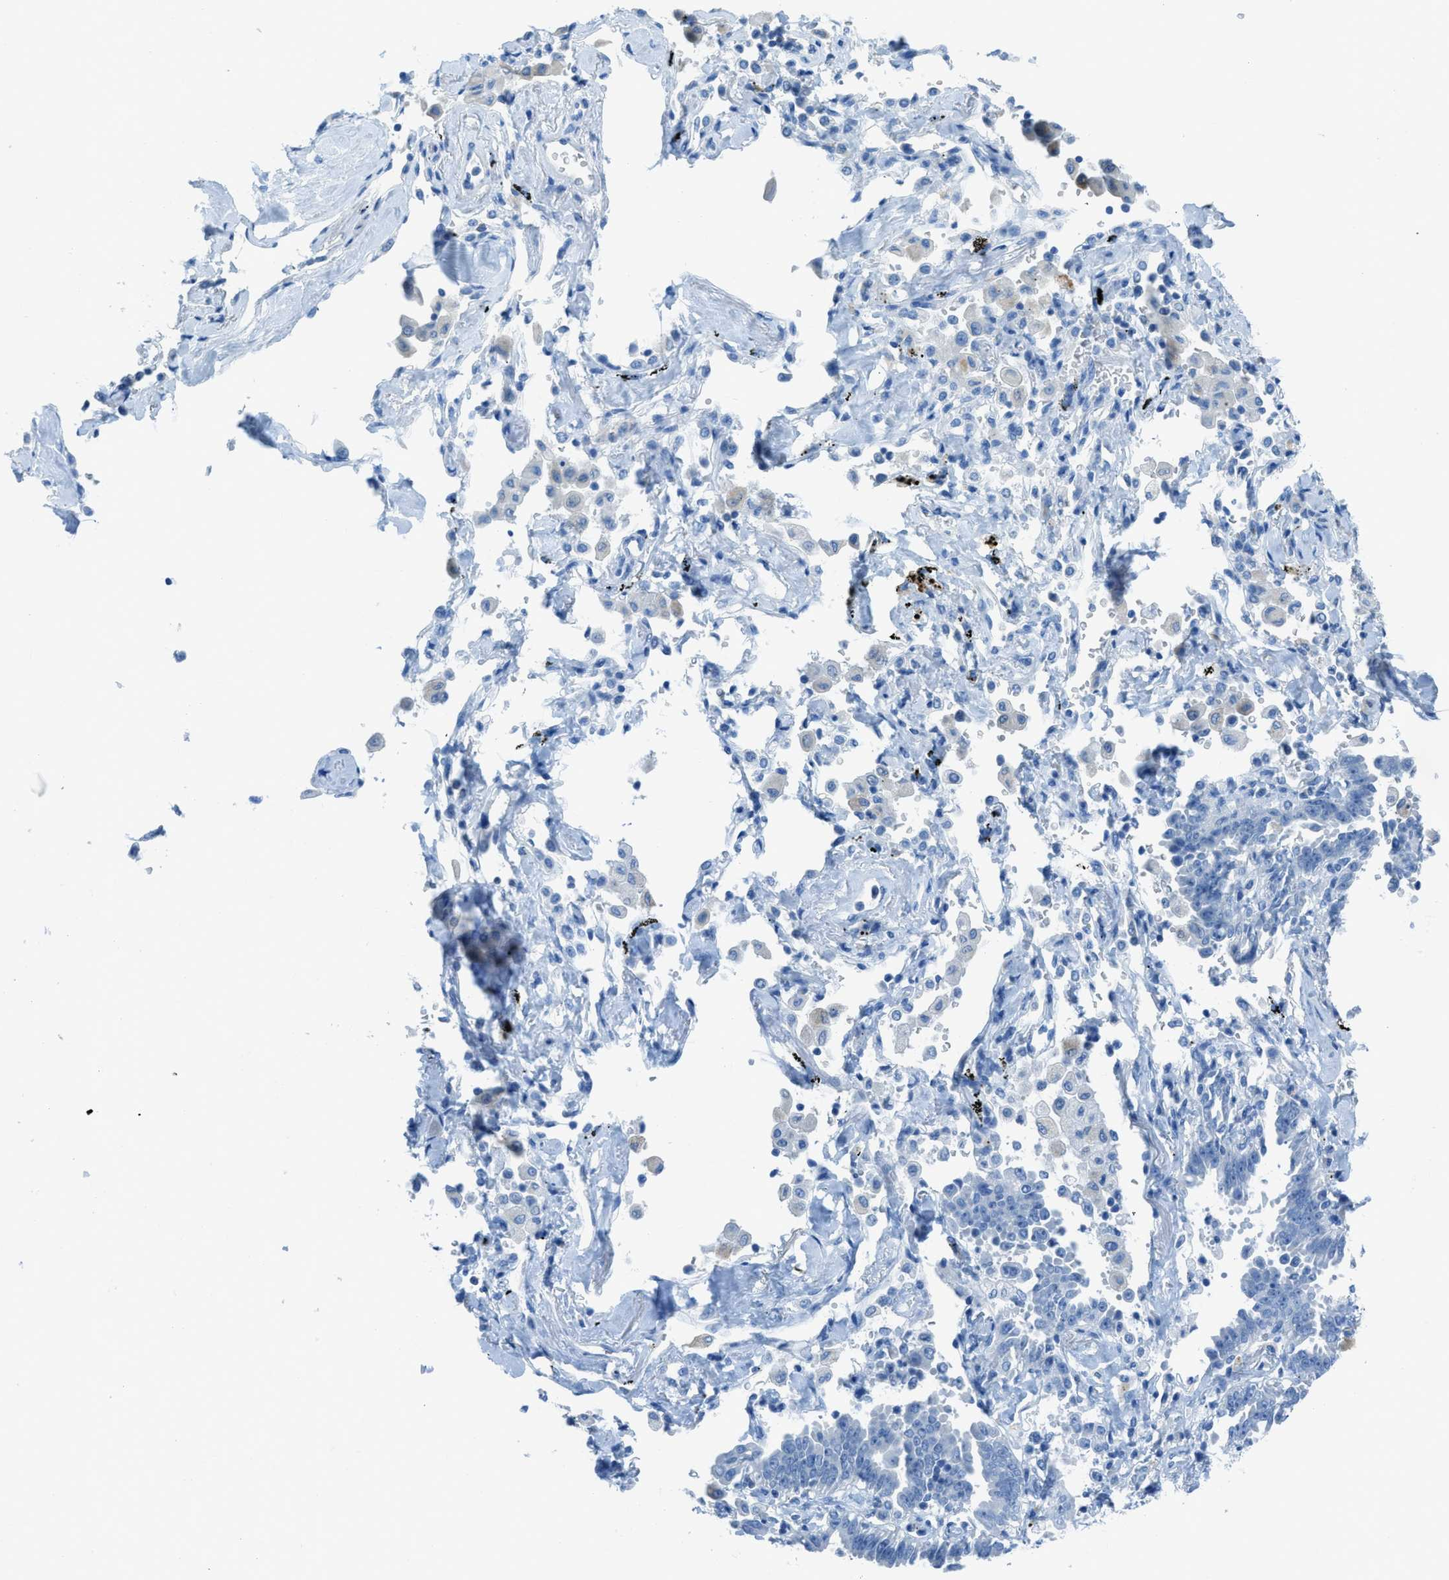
{"staining": {"intensity": "negative", "quantity": "none", "location": "none"}, "tissue": "lung cancer", "cell_type": "Tumor cells", "image_type": "cancer", "snomed": [{"axis": "morphology", "description": "Adenocarcinoma, NOS"}, {"axis": "topography", "description": "Lung"}], "caption": "This is an immunohistochemistry (IHC) micrograph of lung cancer (adenocarcinoma). There is no positivity in tumor cells.", "gene": "ACAN", "patient": {"sex": "female", "age": 64}}